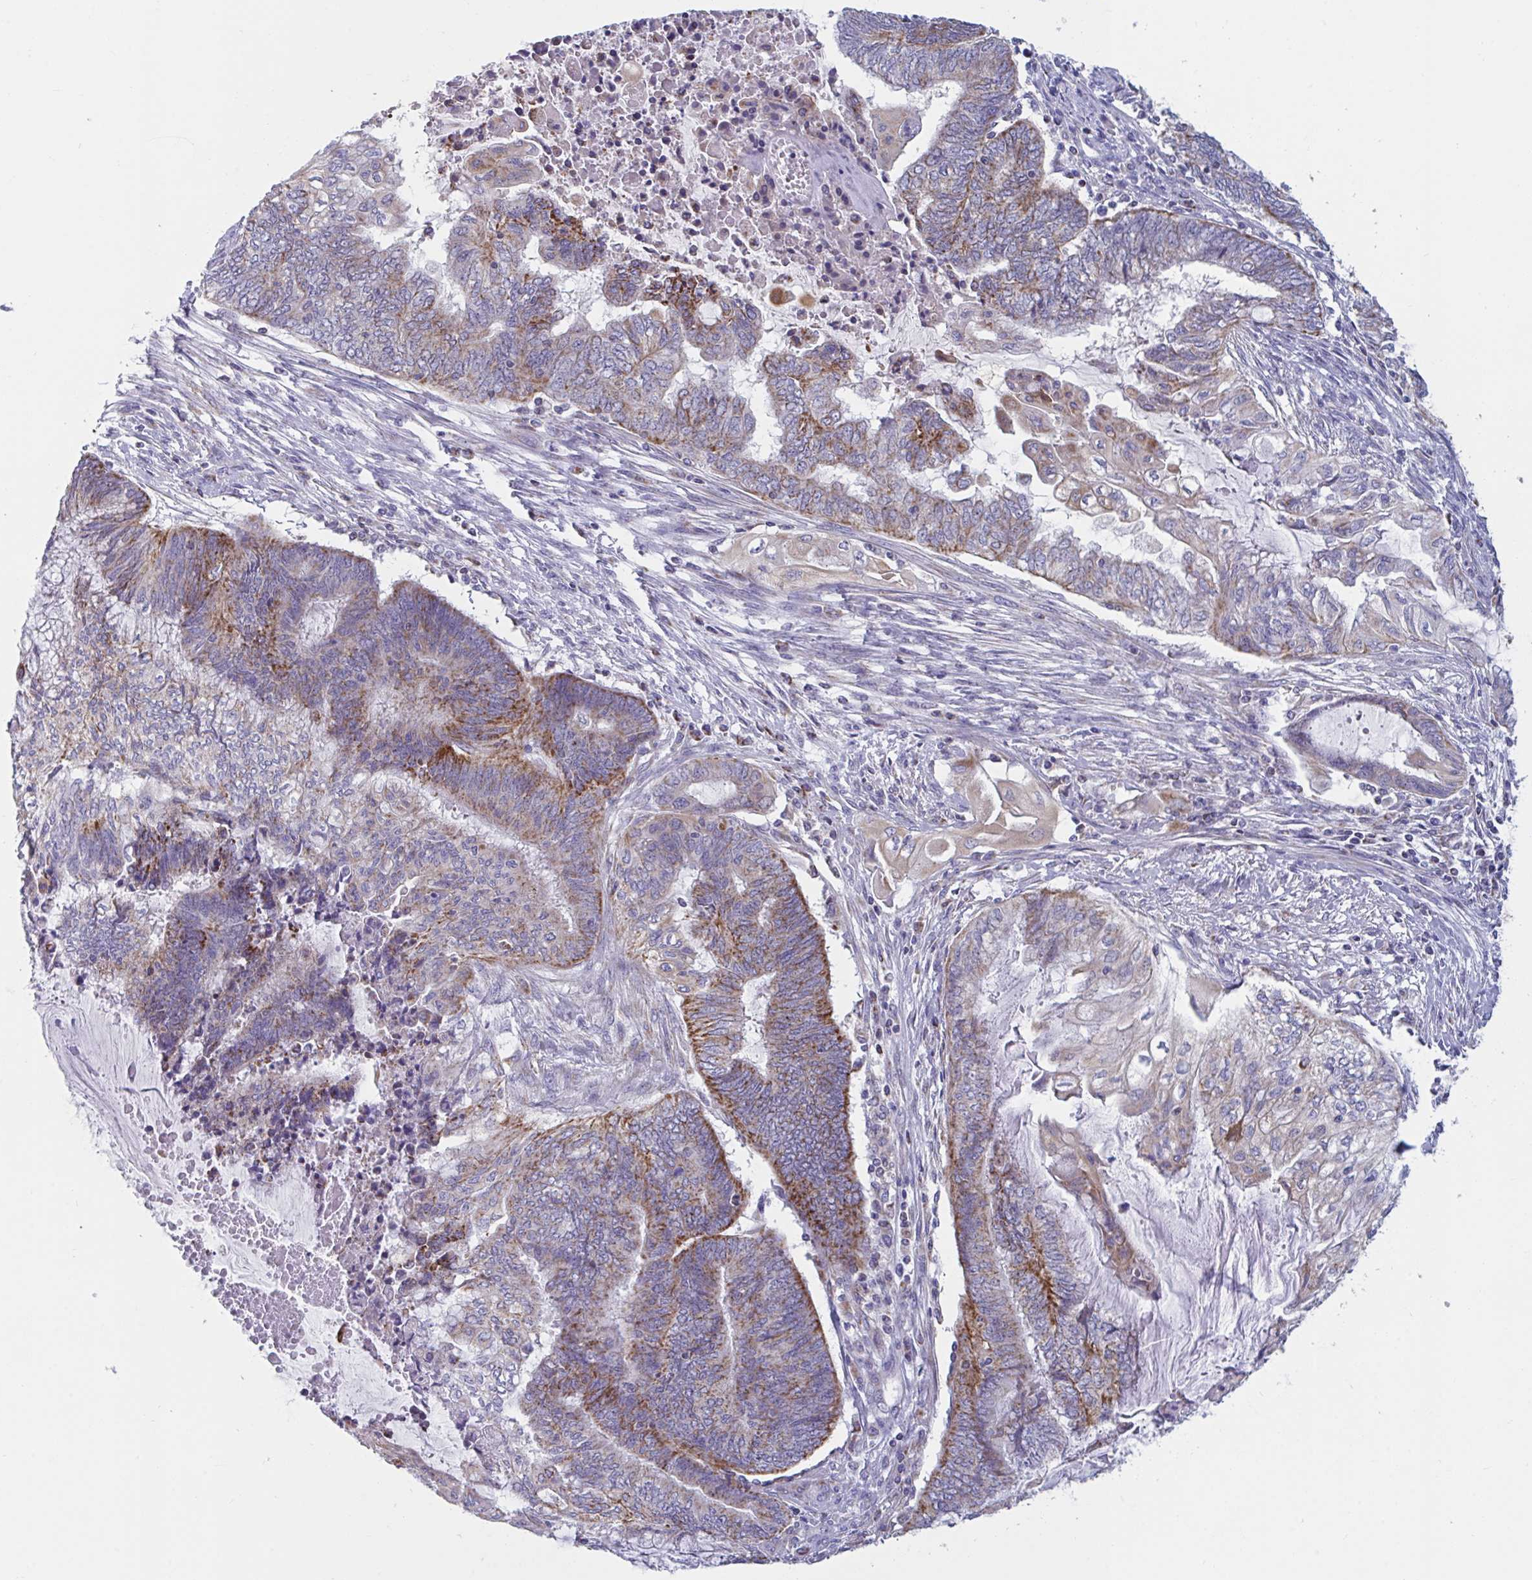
{"staining": {"intensity": "strong", "quantity": "25%-75%", "location": "cytoplasmic/membranous"}, "tissue": "endometrial cancer", "cell_type": "Tumor cells", "image_type": "cancer", "snomed": [{"axis": "morphology", "description": "Adenocarcinoma, NOS"}, {"axis": "topography", "description": "Uterus"}, {"axis": "topography", "description": "Endometrium"}], "caption": "Tumor cells reveal high levels of strong cytoplasmic/membranous positivity in approximately 25%-75% of cells in endometrial cancer.", "gene": "BCAT2", "patient": {"sex": "female", "age": 70}}